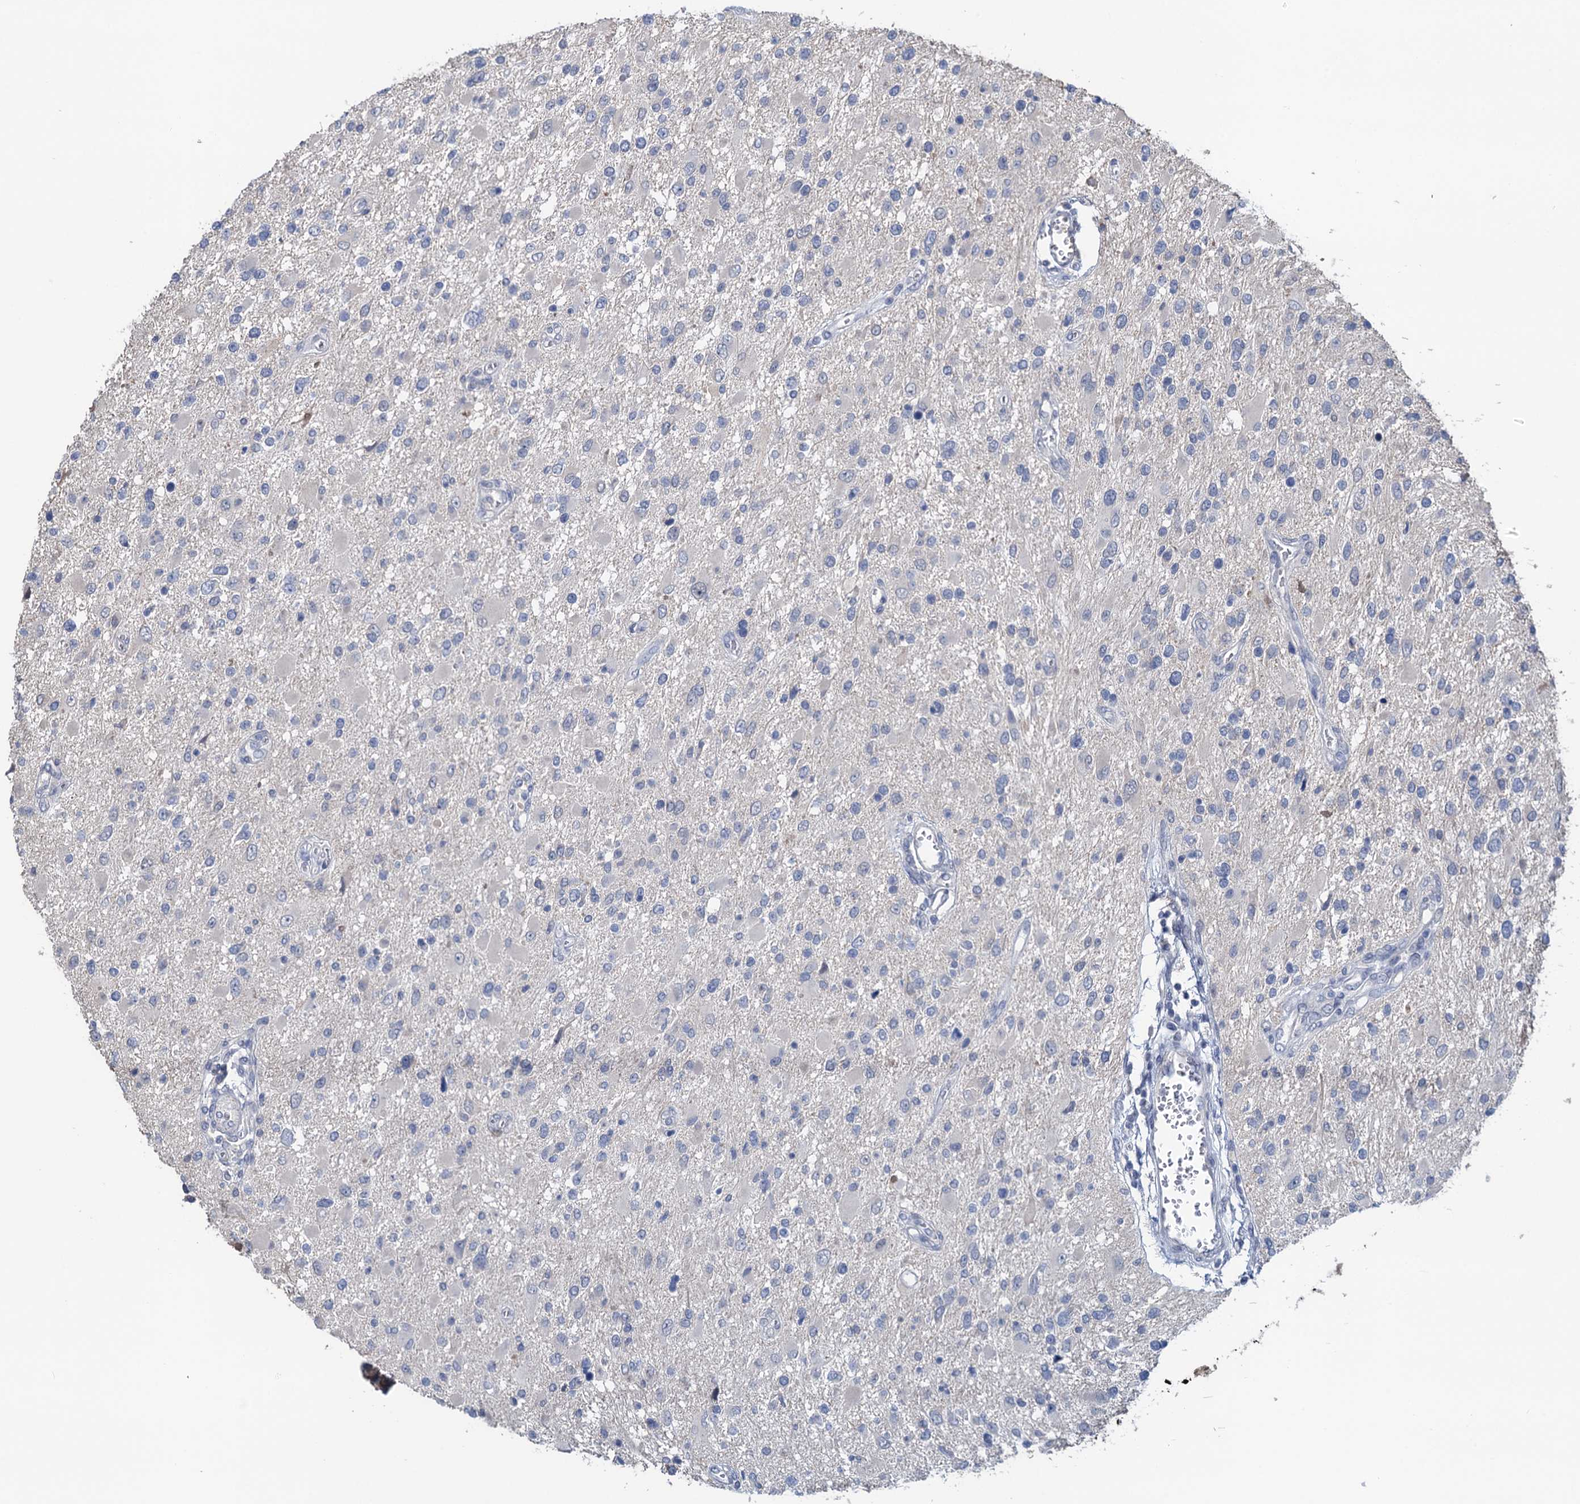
{"staining": {"intensity": "negative", "quantity": "none", "location": "none"}, "tissue": "glioma", "cell_type": "Tumor cells", "image_type": "cancer", "snomed": [{"axis": "morphology", "description": "Glioma, malignant, High grade"}, {"axis": "topography", "description": "Brain"}], "caption": "Protein analysis of glioma demonstrates no significant staining in tumor cells.", "gene": "RTKN2", "patient": {"sex": "male", "age": 53}}